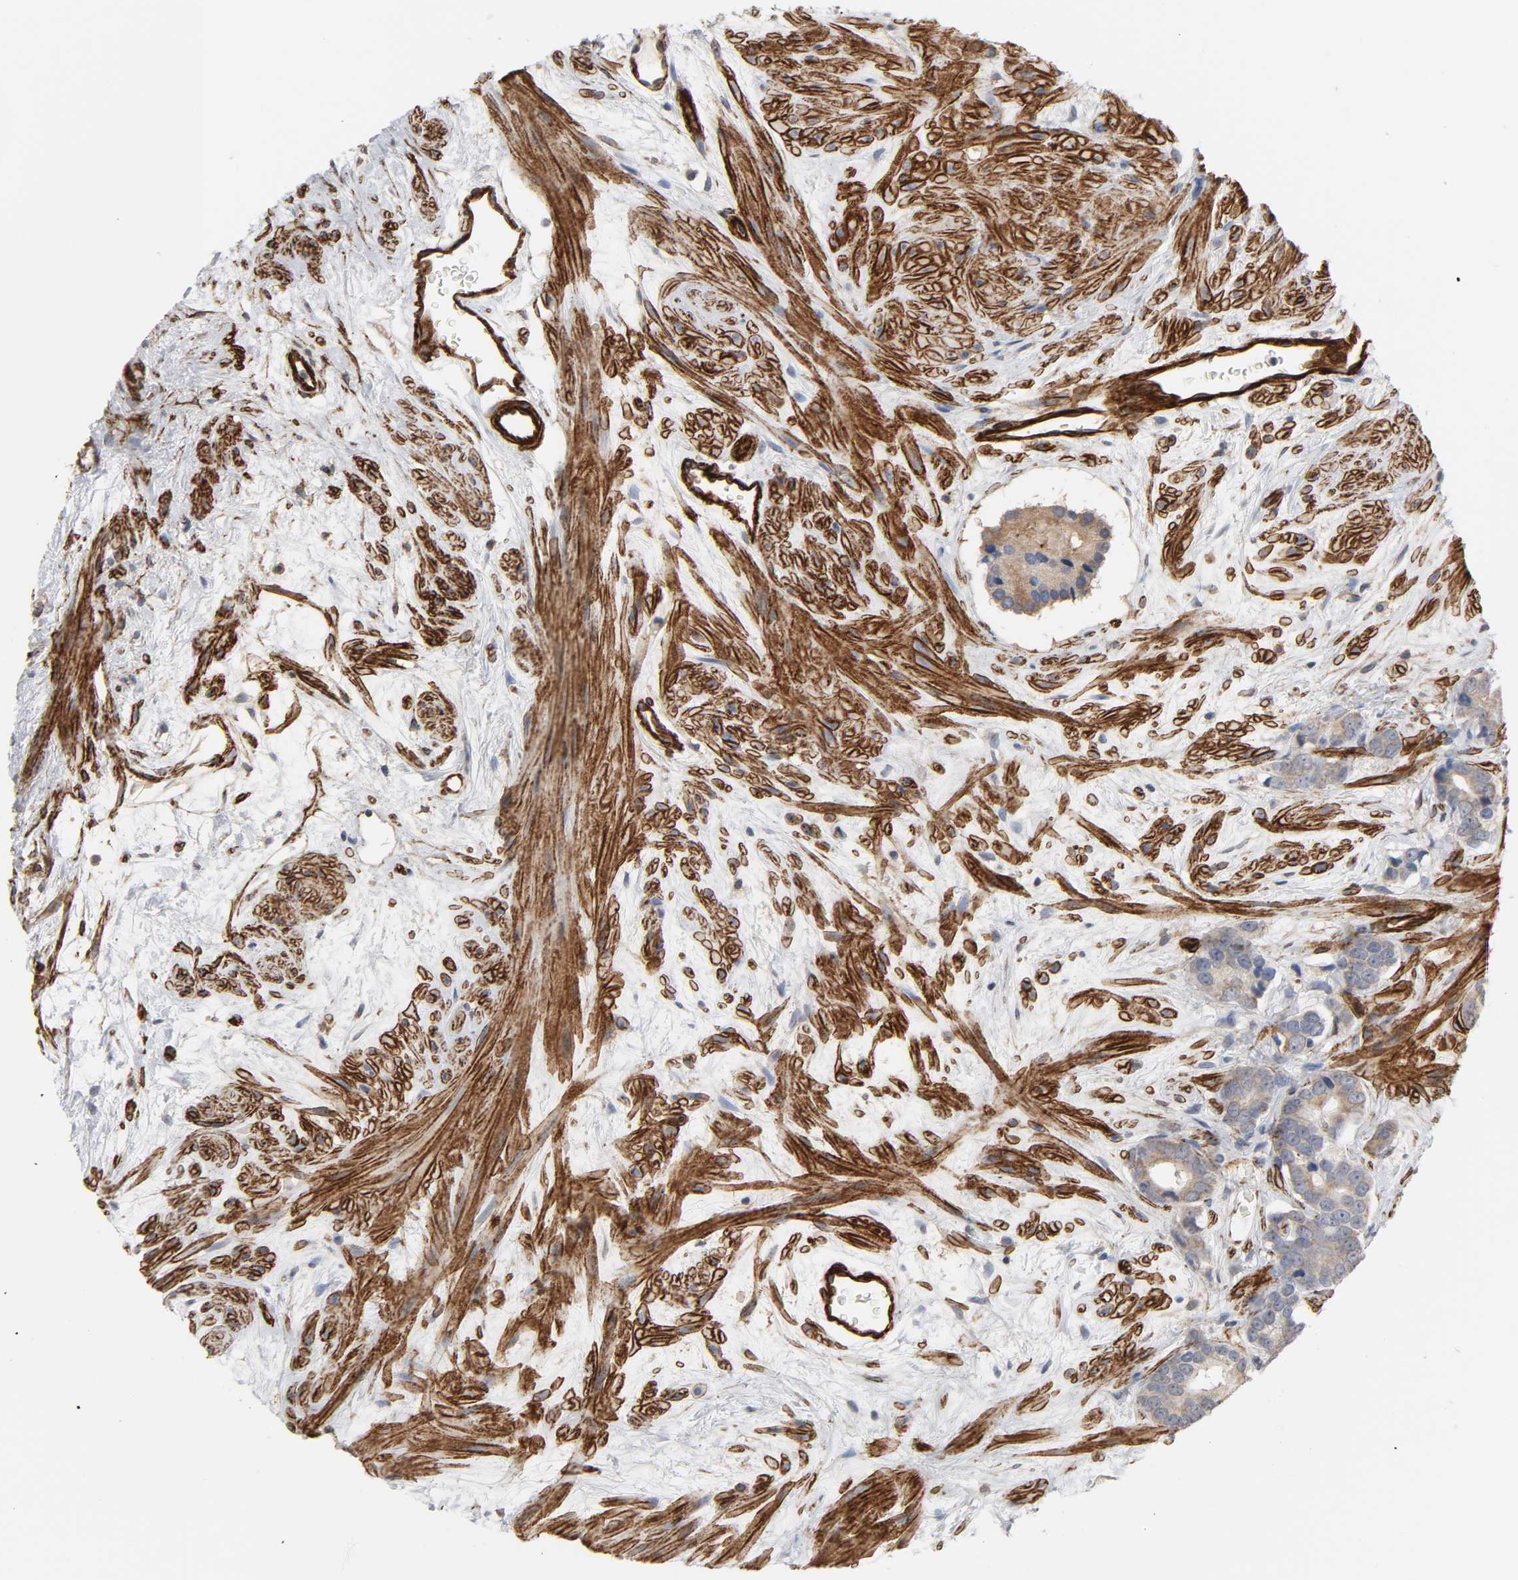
{"staining": {"intensity": "weak", "quantity": ">75%", "location": "cytoplasmic/membranous"}, "tissue": "prostate cancer", "cell_type": "Tumor cells", "image_type": "cancer", "snomed": [{"axis": "morphology", "description": "Adenocarcinoma, Low grade"}, {"axis": "topography", "description": "Prostate"}], "caption": "Tumor cells exhibit low levels of weak cytoplasmic/membranous staining in approximately >75% of cells in human low-grade adenocarcinoma (prostate). The protein is stained brown, and the nuclei are stained in blue (DAB IHC with brightfield microscopy, high magnification).", "gene": "GNG2", "patient": {"sex": "male", "age": 57}}